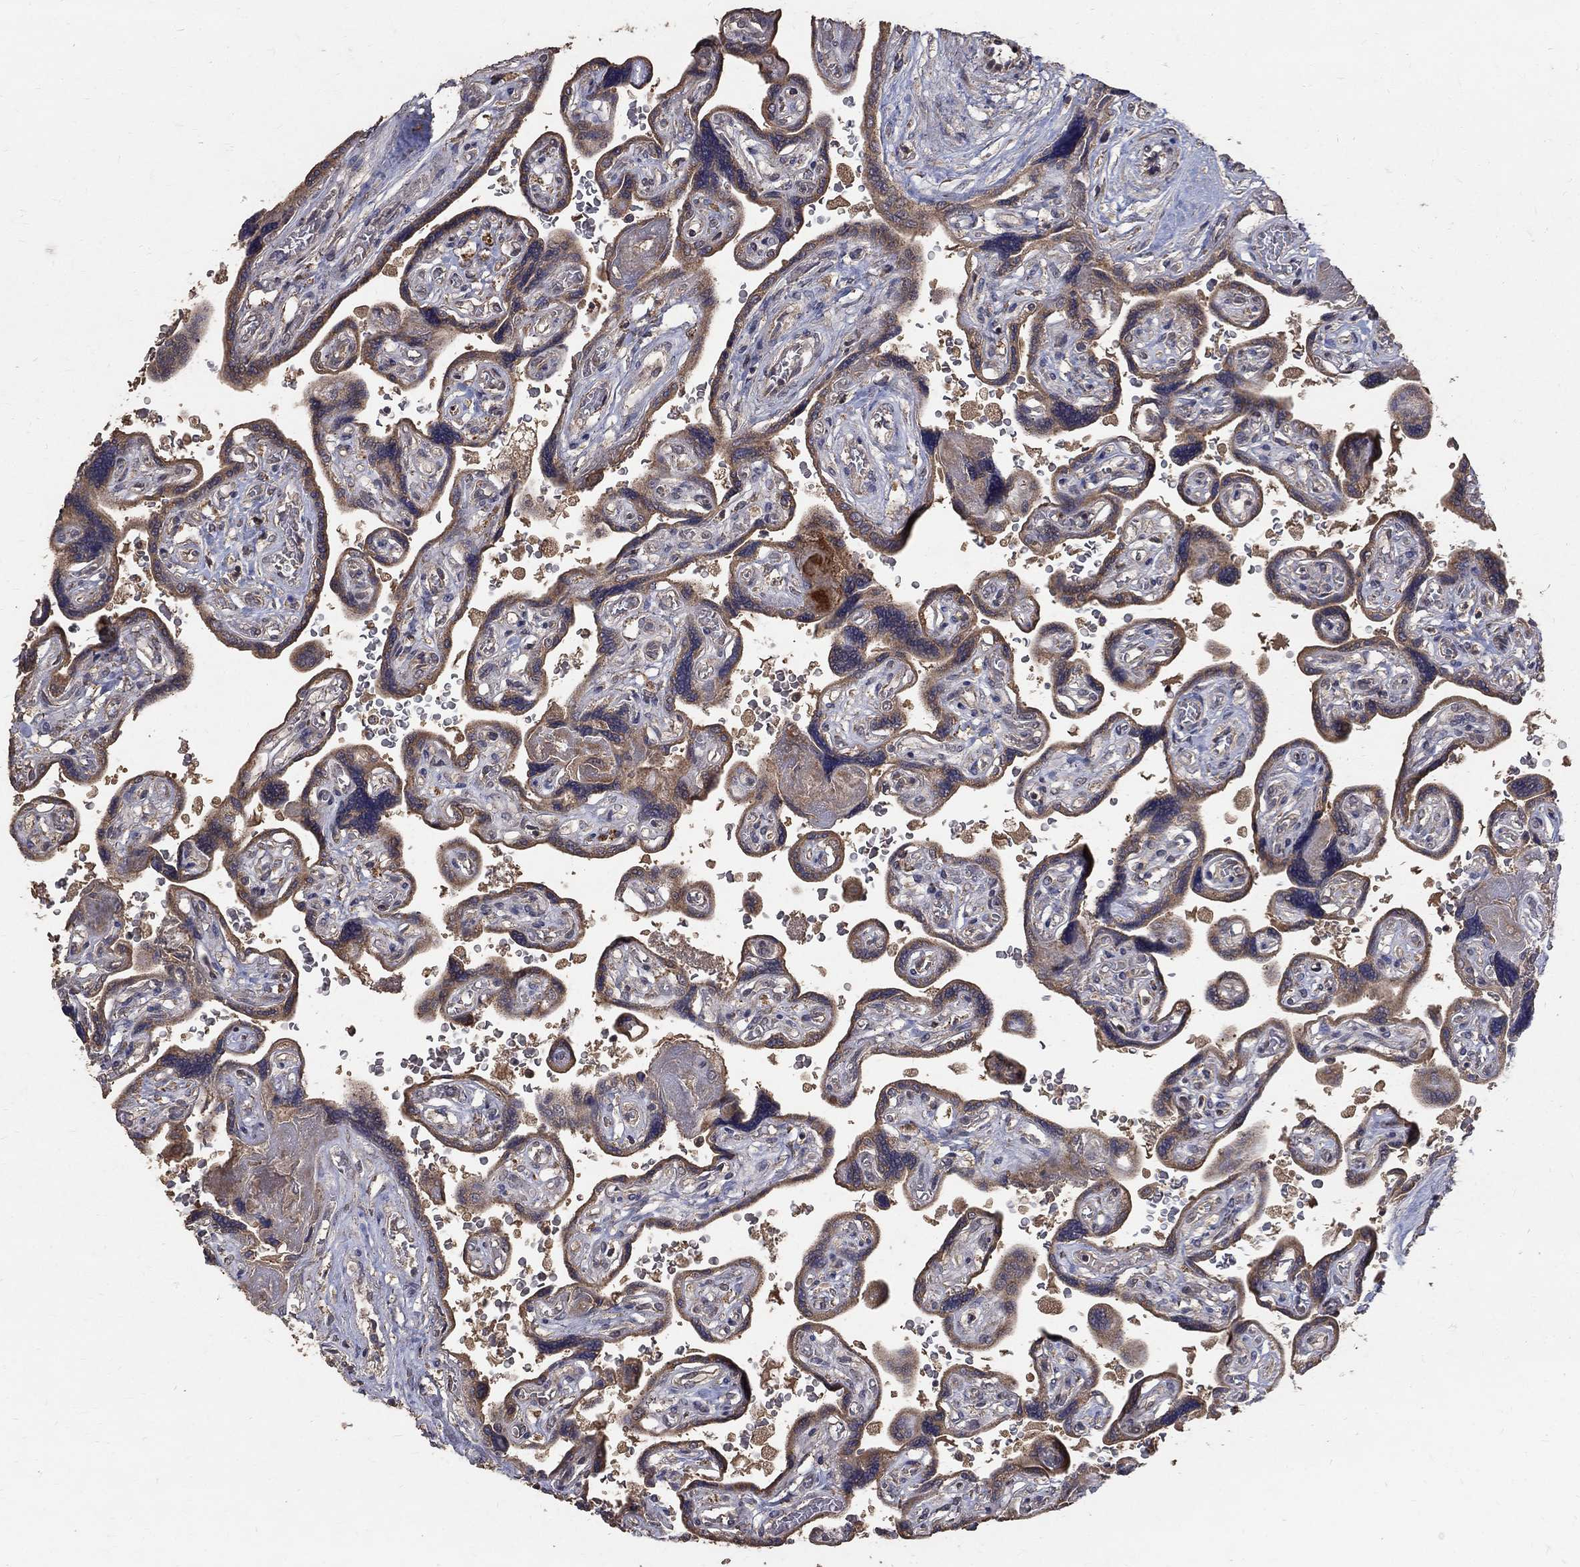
{"staining": {"intensity": "weak", "quantity": ">75%", "location": "cytoplasmic/membranous"}, "tissue": "placenta", "cell_type": "Decidual cells", "image_type": "normal", "snomed": [{"axis": "morphology", "description": "Normal tissue, NOS"}, {"axis": "topography", "description": "Placenta"}], "caption": "Decidual cells show low levels of weak cytoplasmic/membranous expression in approximately >75% of cells in normal placenta. (brown staining indicates protein expression, while blue staining denotes nuclei).", "gene": "C17orf75", "patient": {"sex": "female", "age": 32}}